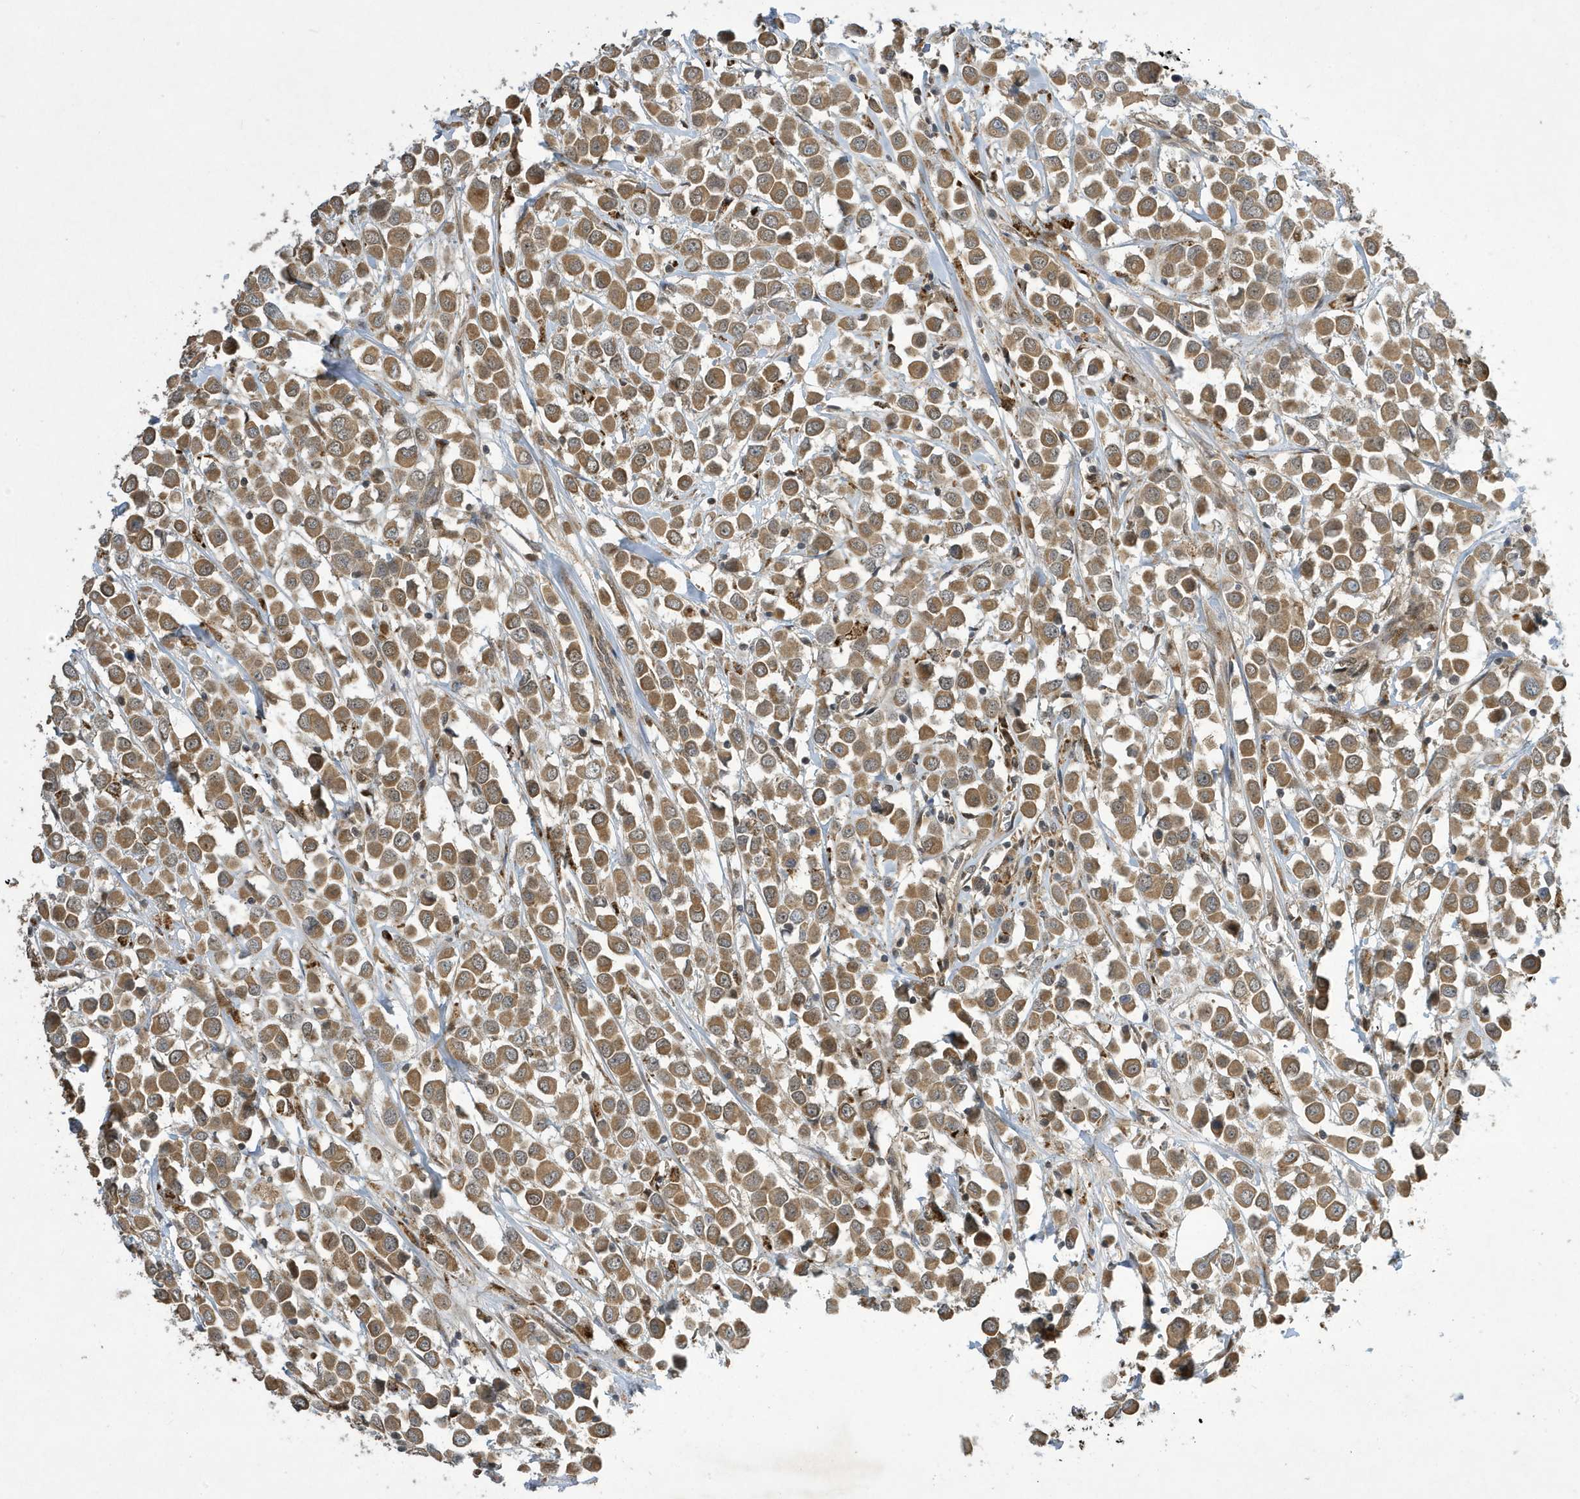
{"staining": {"intensity": "moderate", "quantity": ">75%", "location": "cytoplasmic/membranous"}, "tissue": "breast cancer", "cell_type": "Tumor cells", "image_type": "cancer", "snomed": [{"axis": "morphology", "description": "Duct carcinoma"}, {"axis": "topography", "description": "Breast"}], "caption": "Immunohistochemistry (IHC) of breast invasive ductal carcinoma demonstrates medium levels of moderate cytoplasmic/membranous positivity in about >75% of tumor cells.", "gene": "NCOA7", "patient": {"sex": "female", "age": 61}}